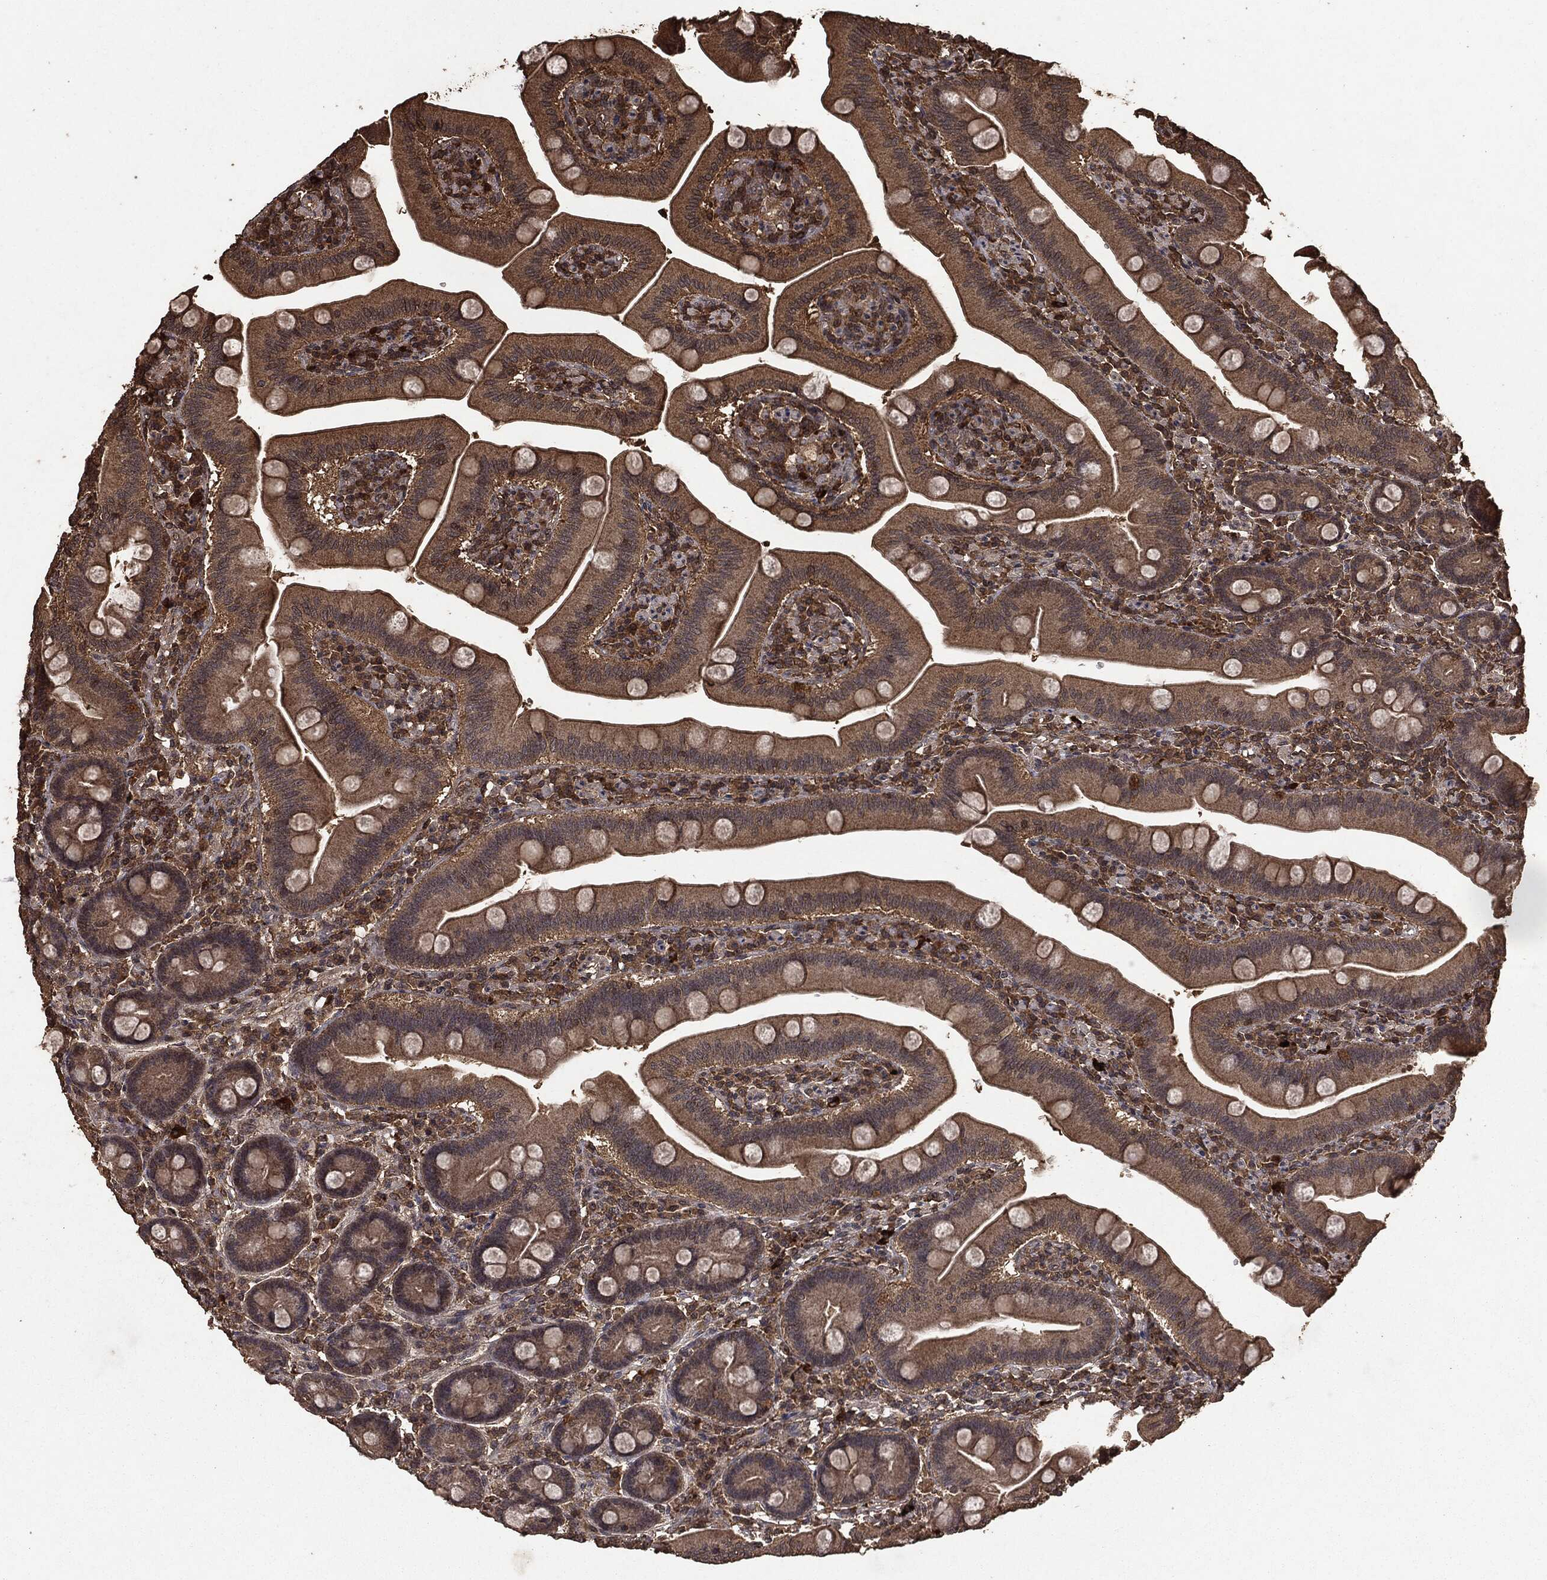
{"staining": {"intensity": "moderate", "quantity": ">75%", "location": "cytoplasmic/membranous"}, "tissue": "duodenum", "cell_type": "Glandular cells", "image_type": "normal", "snomed": [{"axis": "morphology", "description": "Normal tissue, NOS"}, {"axis": "topography", "description": "Duodenum"}], "caption": "Human duodenum stained for a protein (brown) reveals moderate cytoplasmic/membranous positive expression in about >75% of glandular cells.", "gene": "NME1", "patient": {"sex": "male", "age": 59}}